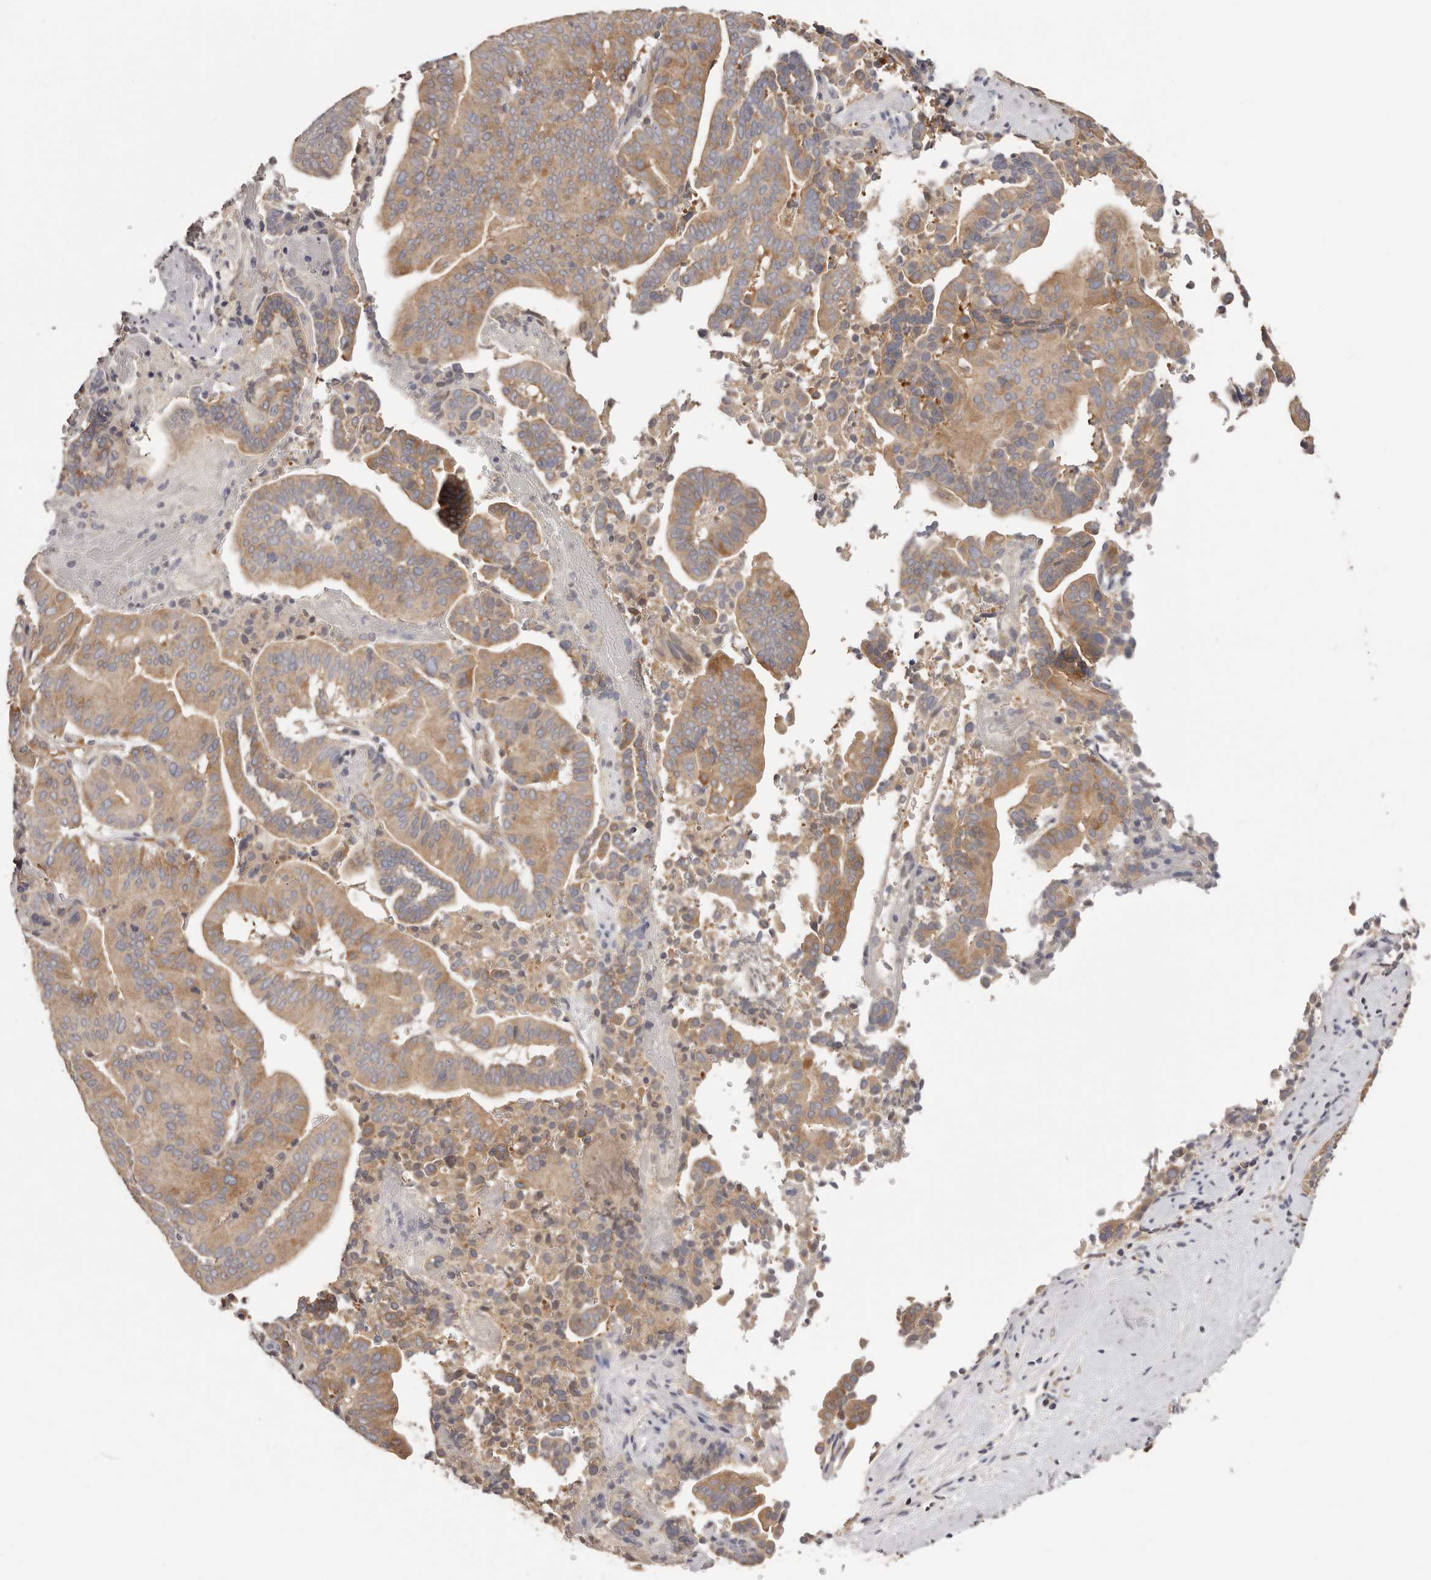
{"staining": {"intensity": "moderate", "quantity": ">75%", "location": "cytoplasmic/membranous"}, "tissue": "liver cancer", "cell_type": "Tumor cells", "image_type": "cancer", "snomed": [{"axis": "morphology", "description": "Cholangiocarcinoma"}, {"axis": "topography", "description": "Liver"}], "caption": "Liver cancer (cholangiocarcinoma) was stained to show a protein in brown. There is medium levels of moderate cytoplasmic/membranous positivity in about >75% of tumor cells. The staining is performed using DAB (3,3'-diaminobenzidine) brown chromogen to label protein expression. The nuclei are counter-stained blue using hematoxylin.", "gene": "LTV1", "patient": {"sex": "female", "age": 75}}